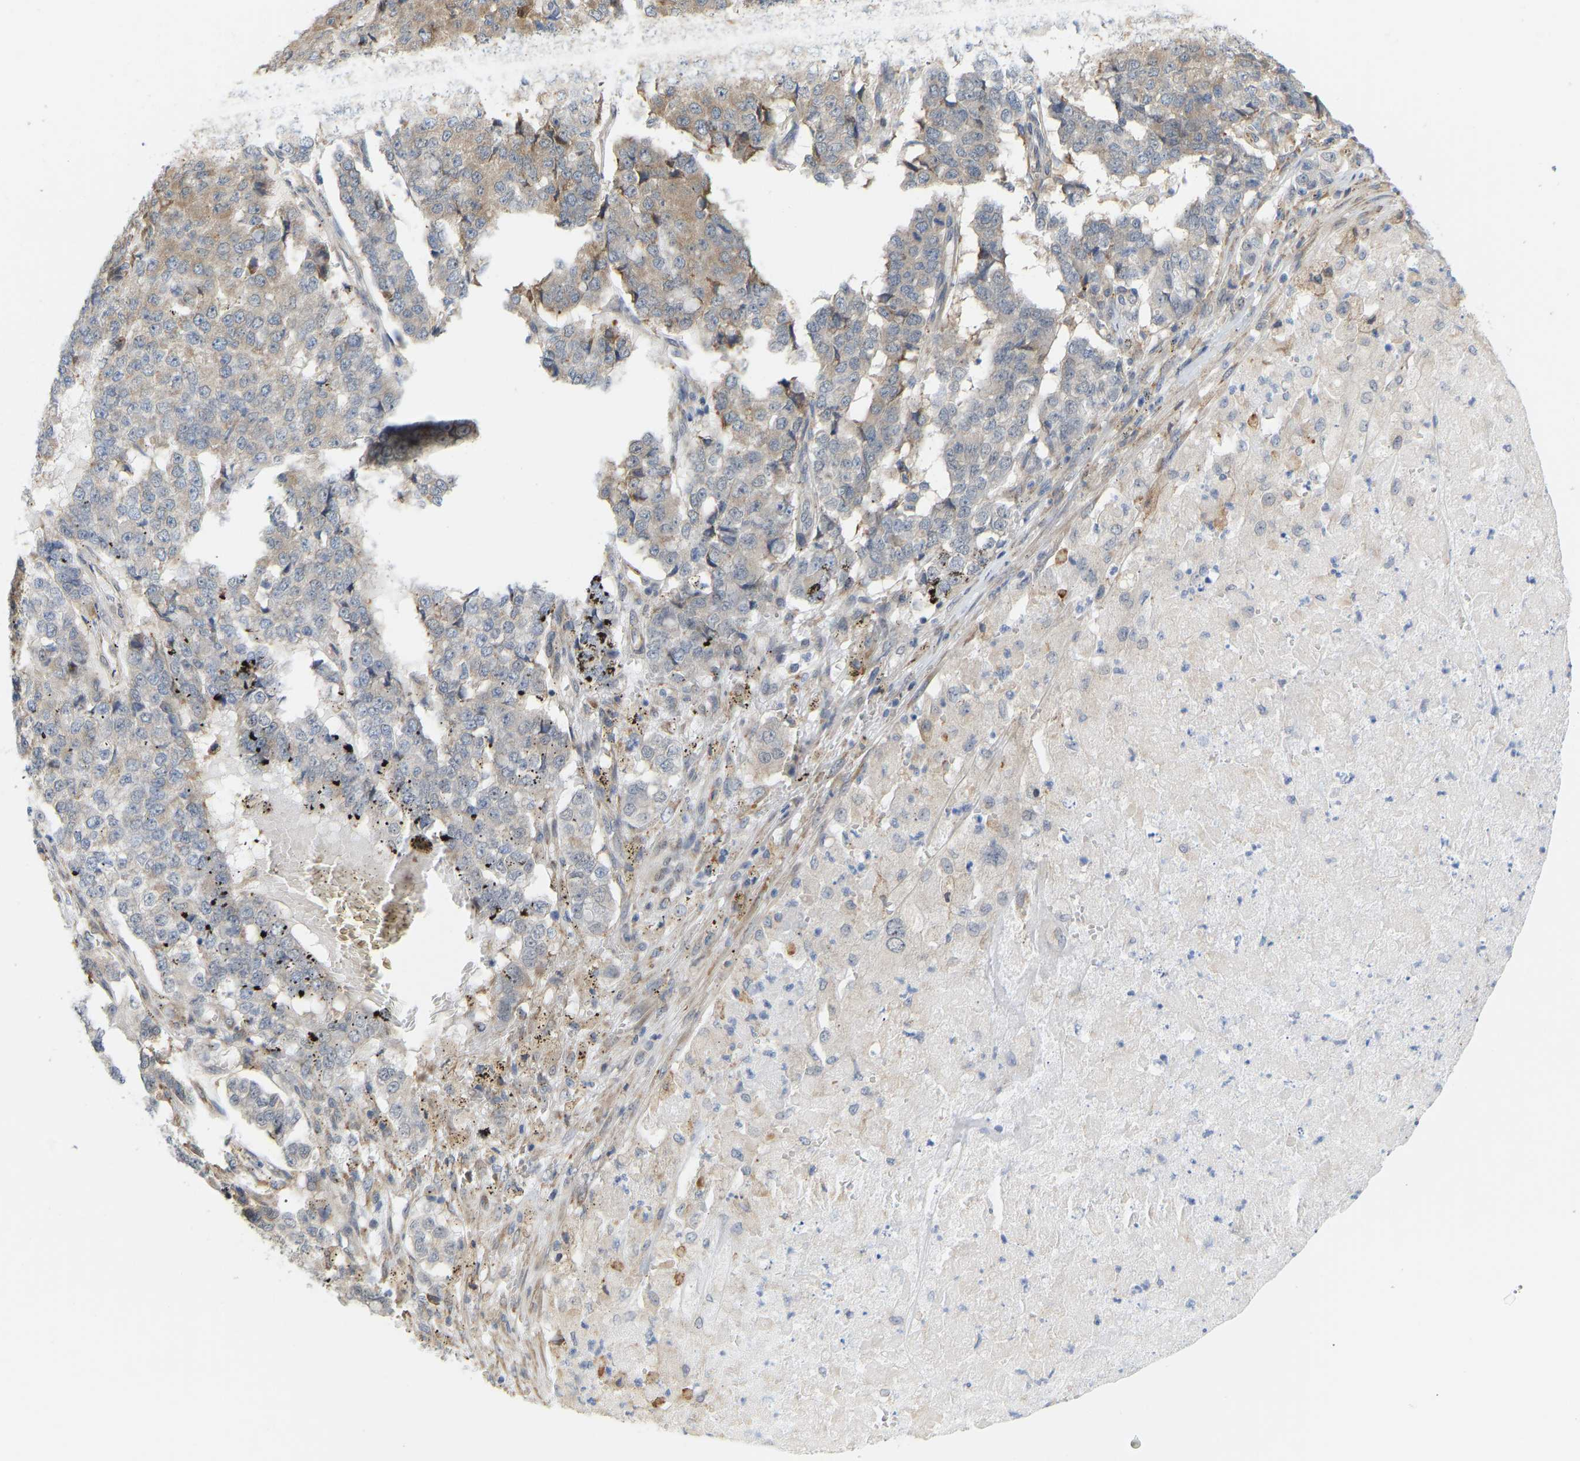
{"staining": {"intensity": "moderate", "quantity": "25%-75%", "location": "cytoplasmic/membranous"}, "tissue": "pancreatic cancer", "cell_type": "Tumor cells", "image_type": "cancer", "snomed": [{"axis": "morphology", "description": "Adenocarcinoma, NOS"}, {"axis": "topography", "description": "Pancreas"}], "caption": "Pancreatic cancer tissue shows moderate cytoplasmic/membranous staining in approximately 25%-75% of tumor cells", "gene": "BEND3", "patient": {"sex": "male", "age": 50}}